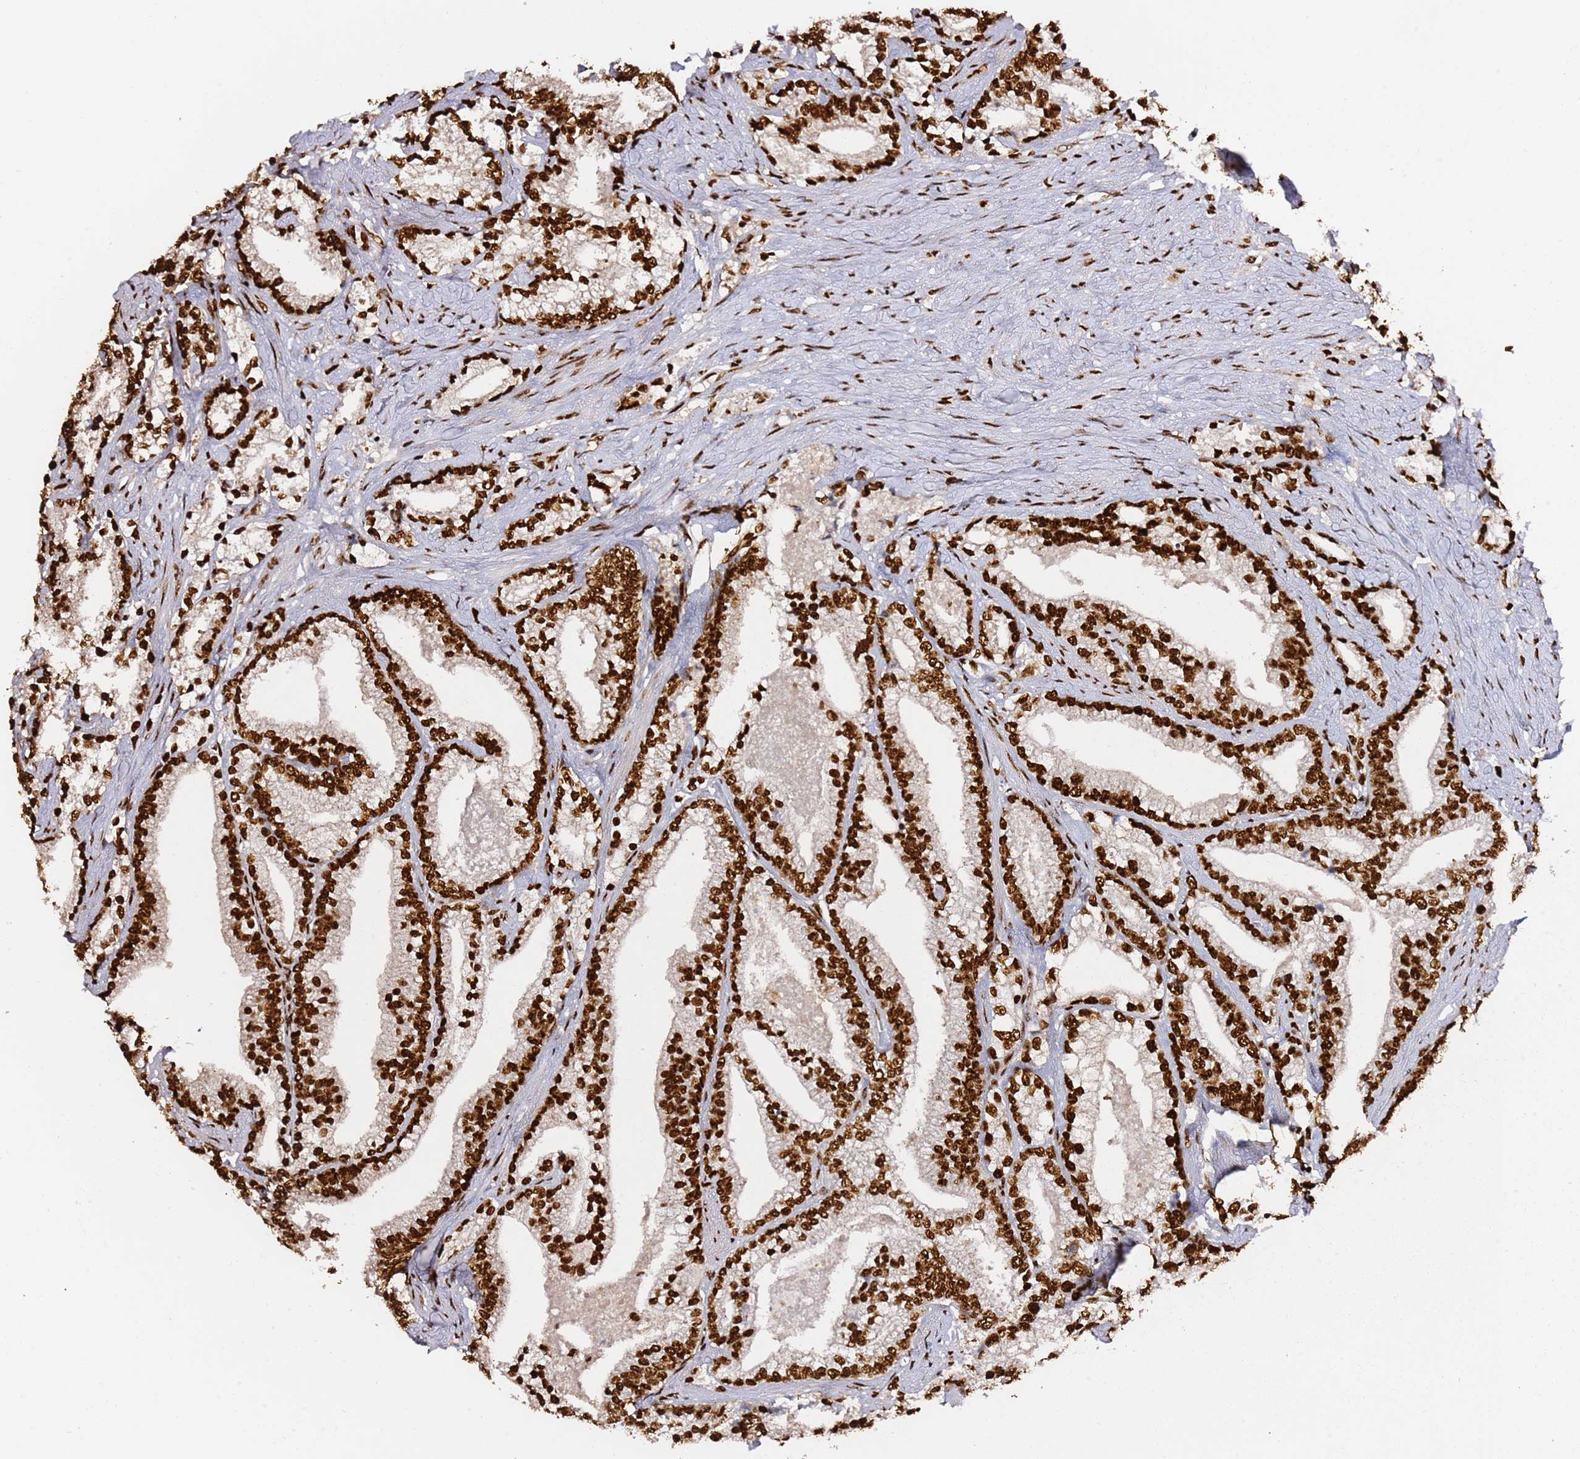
{"staining": {"intensity": "strong", "quantity": ">75%", "location": "nuclear"}, "tissue": "prostate cancer", "cell_type": "Tumor cells", "image_type": "cancer", "snomed": [{"axis": "morphology", "description": "Adenocarcinoma, High grade"}, {"axis": "topography", "description": "Prostate and seminal vesicle, NOS"}], "caption": "Strong nuclear positivity for a protein is identified in about >75% of tumor cells of prostate adenocarcinoma (high-grade) using immunohistochemistry.", "gene": "C6orf226", "patient": {"sex": "male", "age": 67}}